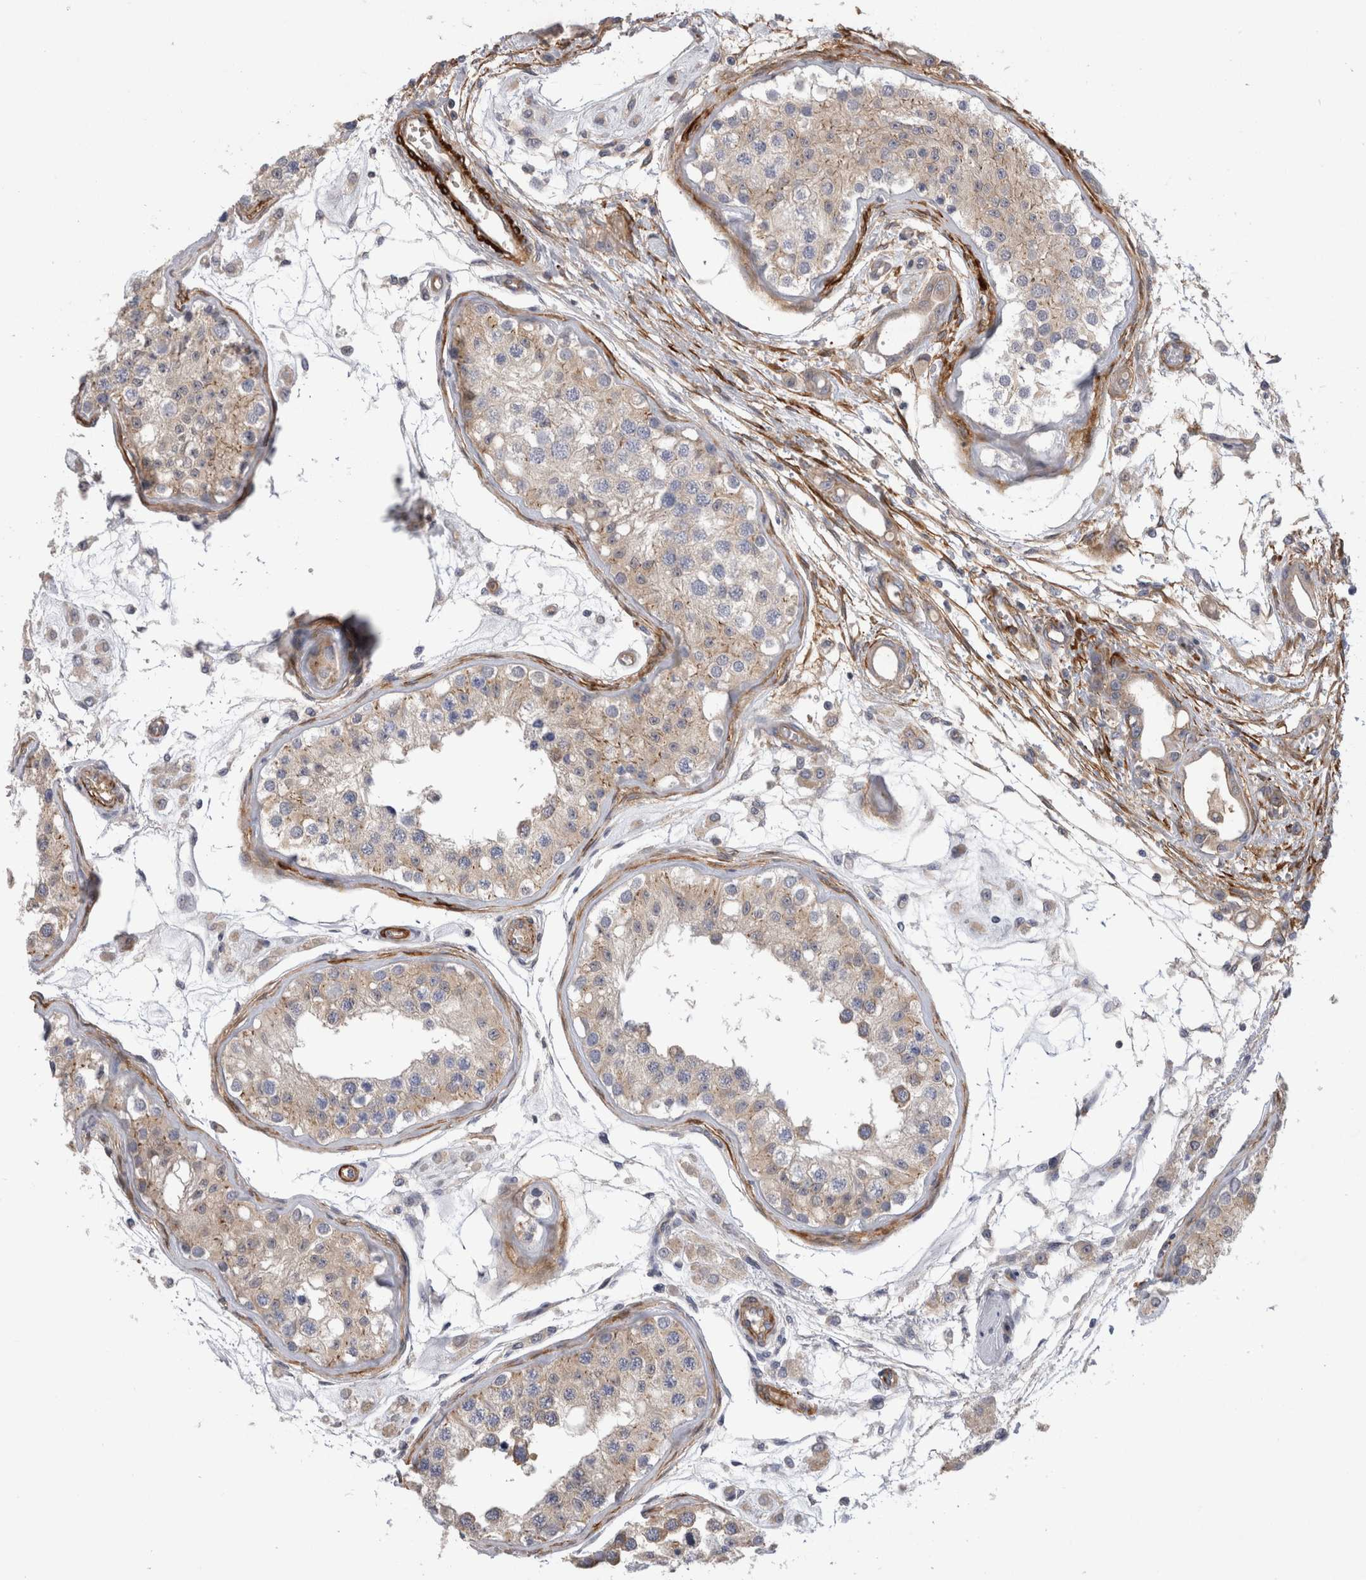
{"staining": {"intensity": "weak", "quantity": "25%-75%", "location": "cytoplasmic/membranous"}, "tissue": "testis", "cell_type": "Cells in seminiferous ducts", "image_type": "normal", "snomed": [{"axis": "morphology", "description": "Normal tissue, NOS"}, {"axis": "morphology", "description": "Adenocarcinoma, metastatic, NOS"}, {"axis": "topography", "description": "Testis"}], "caption": "Protein staining of unremarkable testis shows weak cytoplasmic/membranous staining in about 25%-75% of cells in seminiferous ducts. (brown staining indicates protein expression, while blue staining denotes nuclei).", "gene": "EPRS1", "patient": {"sex": "male", "age": 26}}